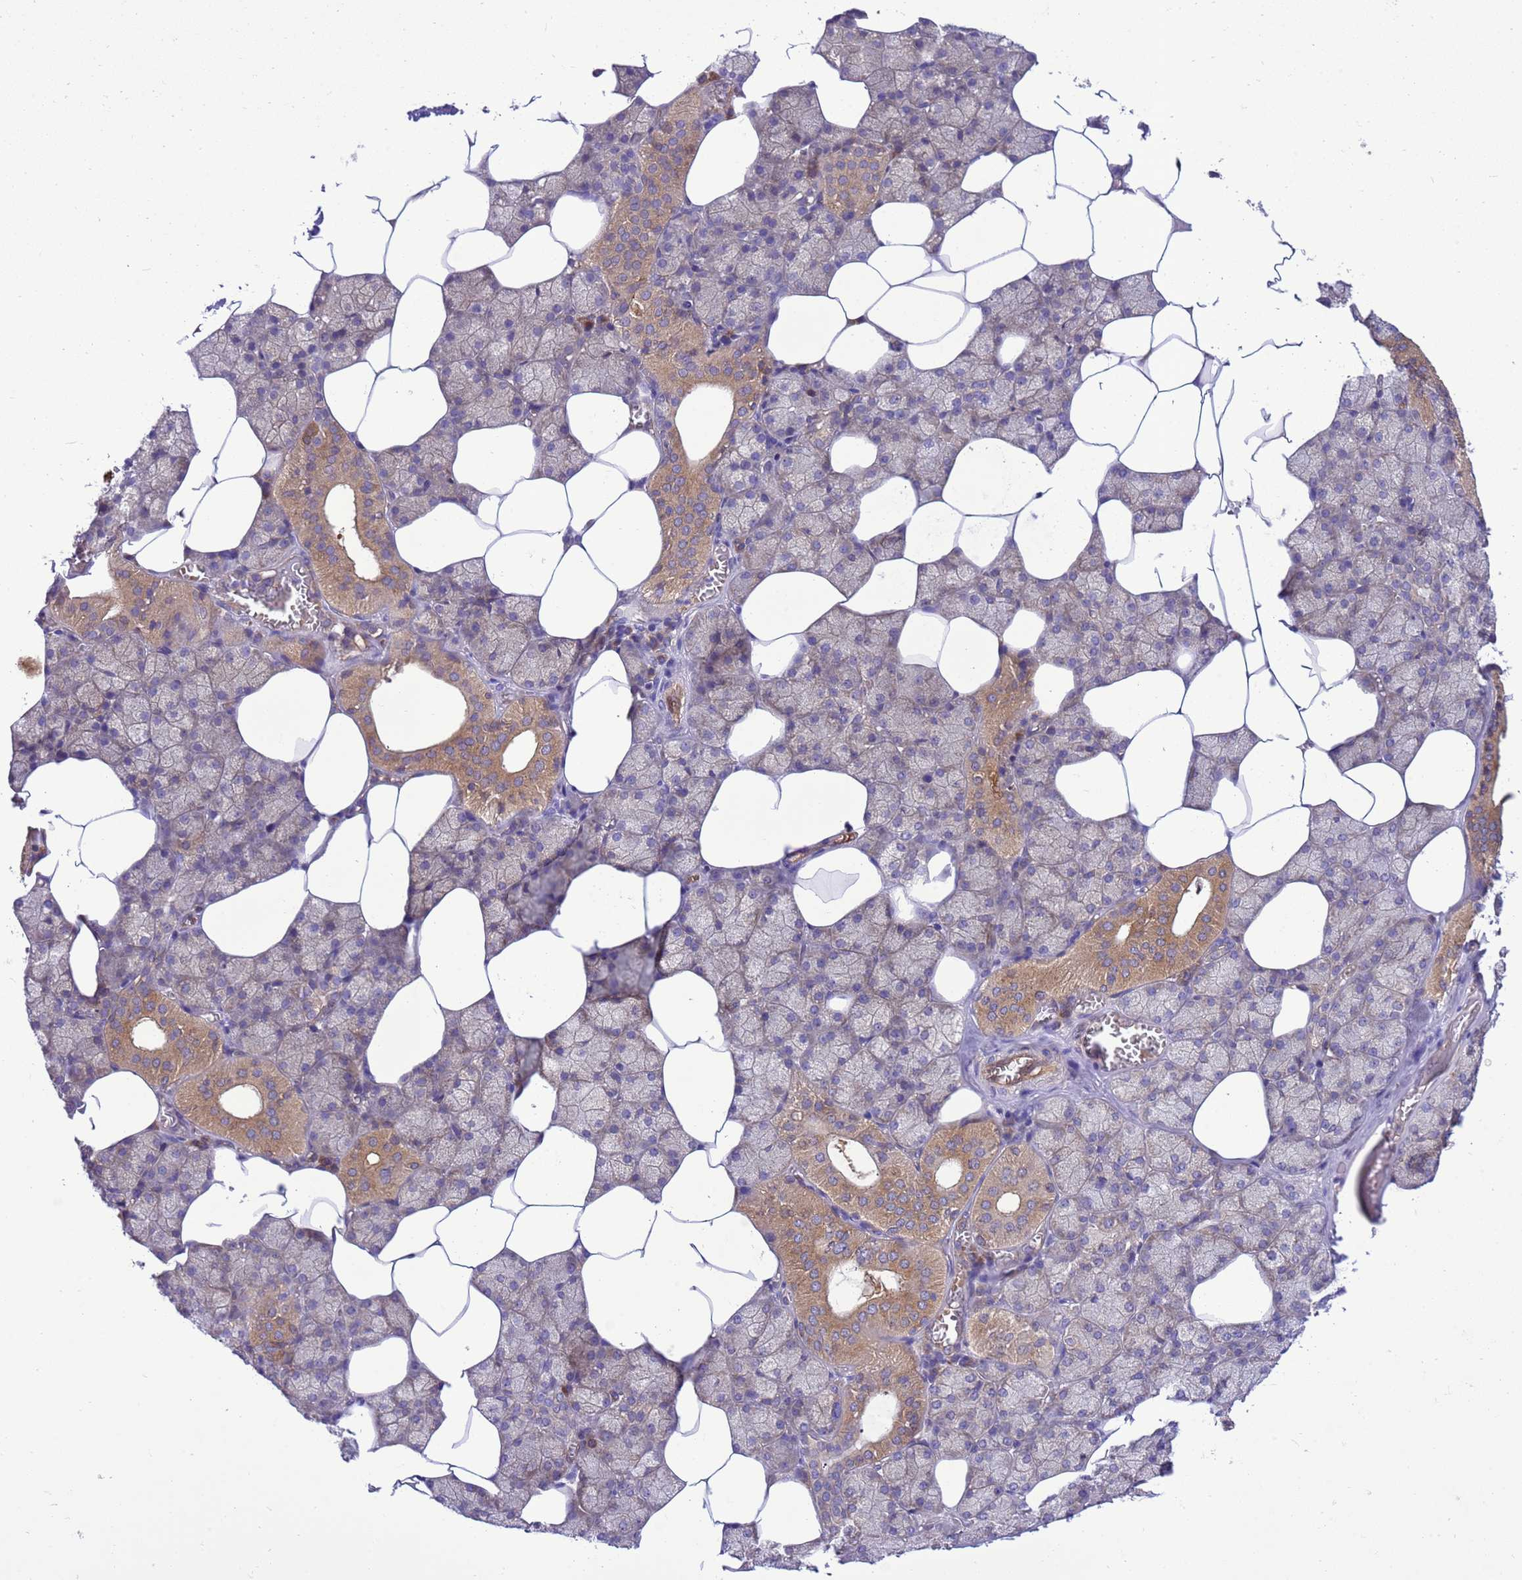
{"staining": {"intensity": "moderate", "quantity": "25%-75%", "location": "cytoplasmic/membranous"}, "tissue": "salivary gland", "cell_type": "Glandular cells", "image_type": "normal", "snomed": [{"axis": "morphology", "description": "Normal tissue, NOS"}, {"axis": "topography", "description": "Salivary gland"}], "caption": "DAB (3,3'-diaminobenzidine) immunohistochemical staining of normal human salivary gland exhibits moderate cytoplasmic/membranous protein positivity in about 25%-75% of glandular cells. Nuclei are stained in blue.", "gene": "RABEP2", "patient": {"sex": "male", "age": 62}}